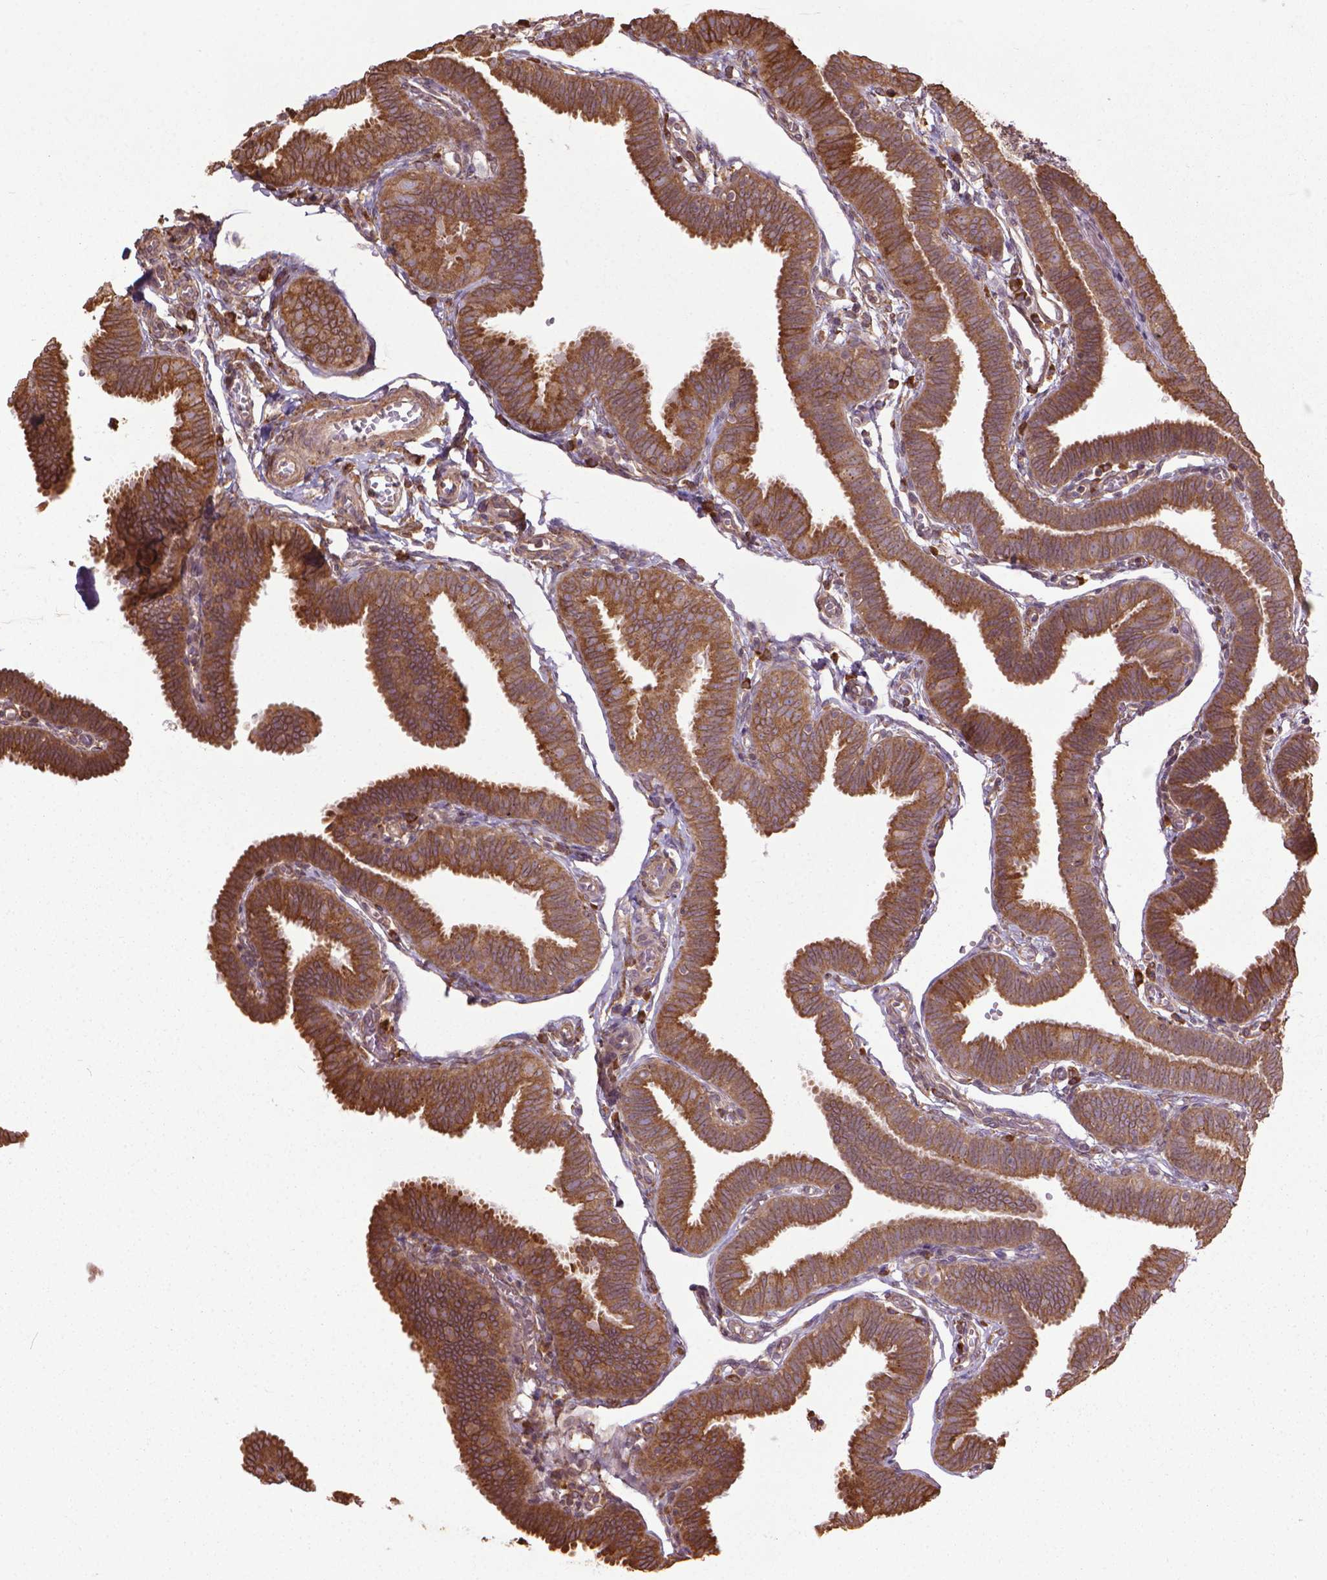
{"staining": {"intensity": "moderate", "quantity": ">75%", "location": "cytoplasmic/membranous"}, "tissue": "fallopian tube", "cell_type": "Glandular cells", "image_type": "normal", "snomed": [{"axis": "morphology", "description": "Normal tissue, NOS"}, {"axis": "topography", "description": "Fallopian tube"}], "caption": "Protein expression analysis of unremarkable fallopian tube demonstrates moderate cytoplasmic/membranous staining in approximately >75% of glandular cells.", "gene": "GAS1", "patient": {"sex": "female", "age": 25}}